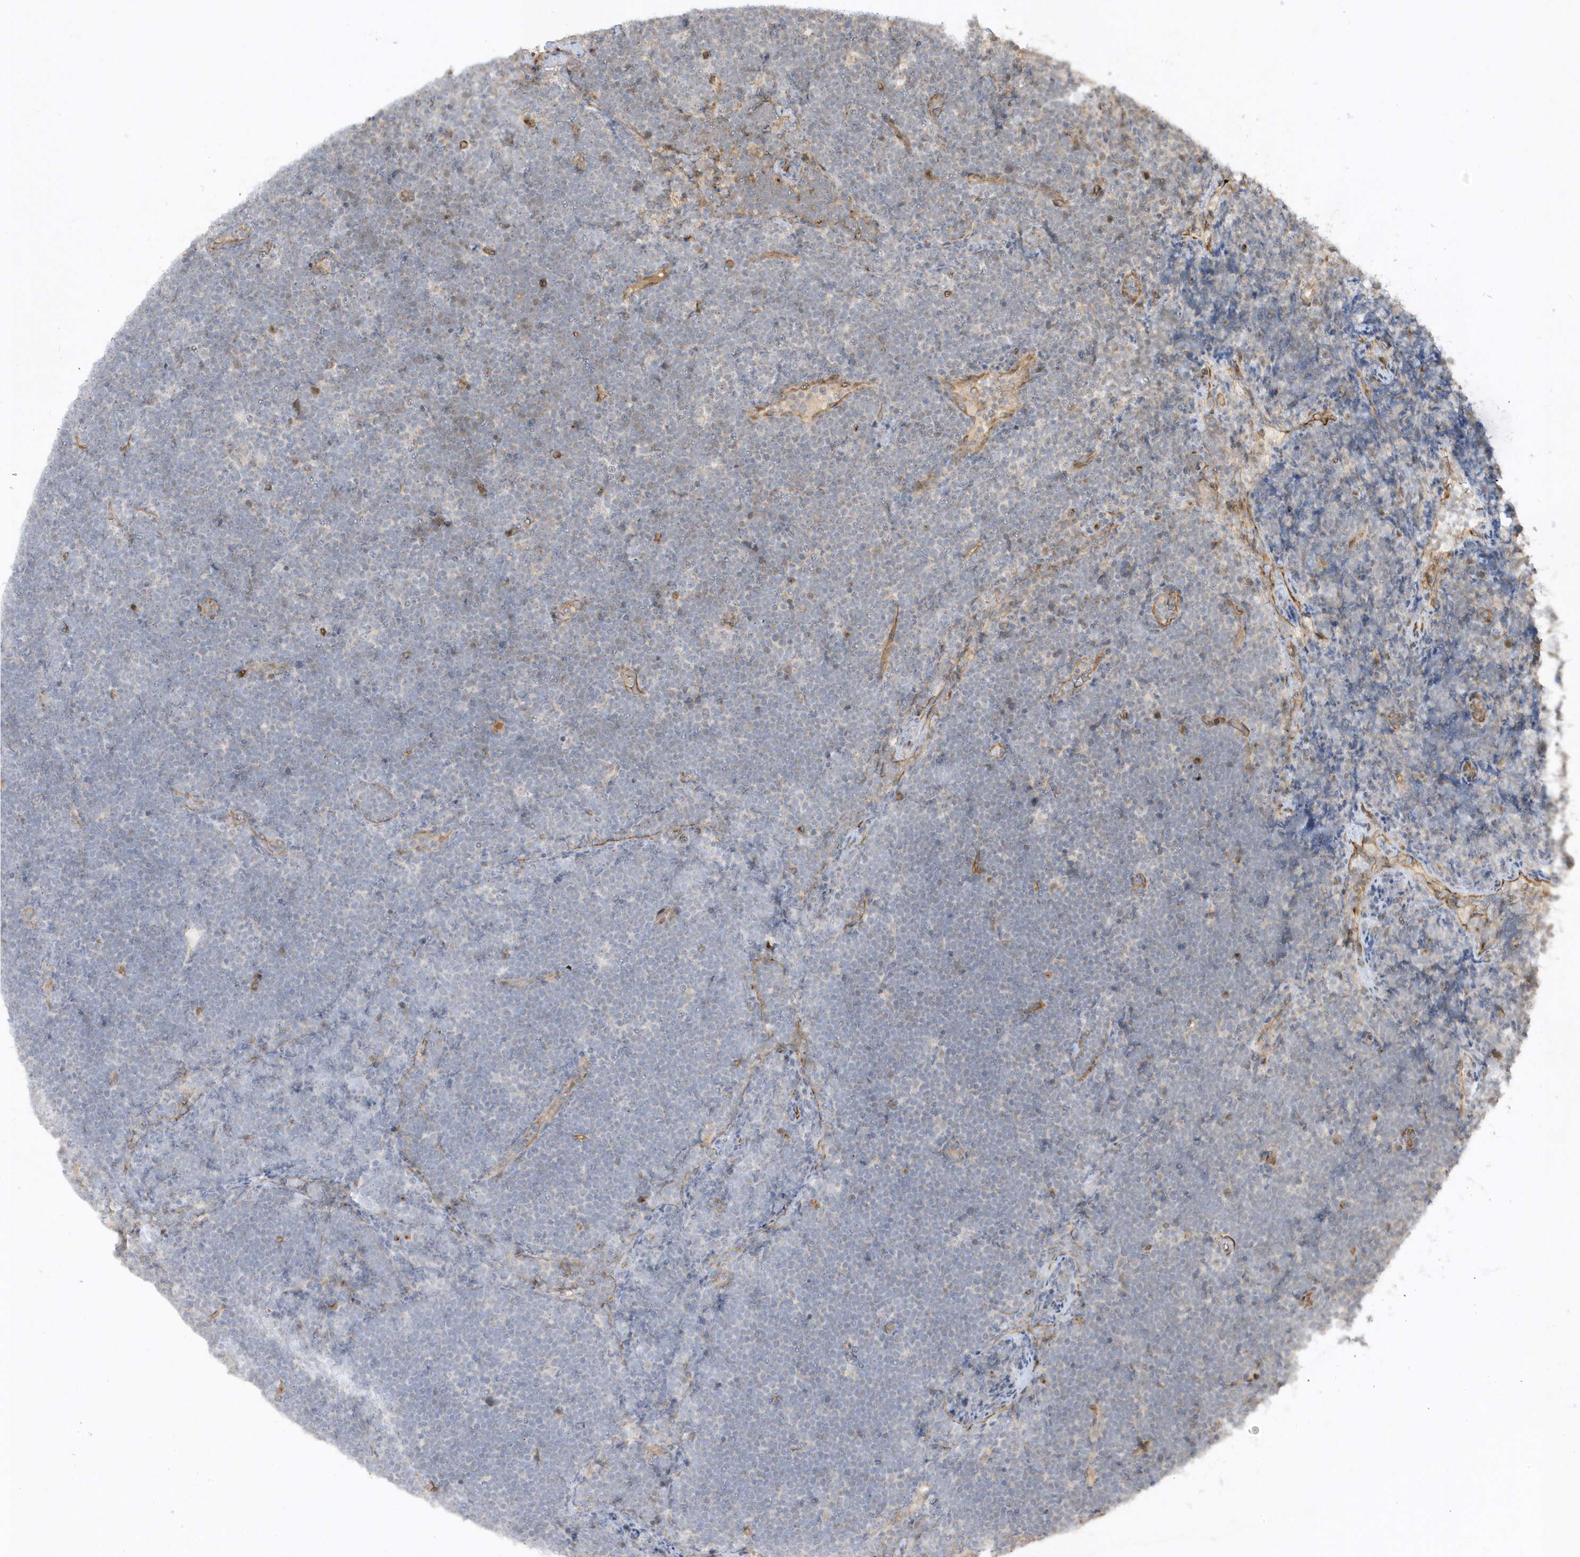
{"staining": {"intensity": "negative", "quantity": "none", "location": "none"}, "tissue": "lymphoma", "cell_type": "Tumor cells", "image_type": "cancer", "snomed": [{"axis": "morphology", "description": "Malignant lymphoma, non-Hodgkin's type, High grade"}, {"axis": "topography", "description": "Lymph node"}], "caption": "Photomicrograph shows no protein staining in tumor cells of lymphoma tissue.", "gene": "ECM2", "patient": {"sex": "male", "age": 13}}